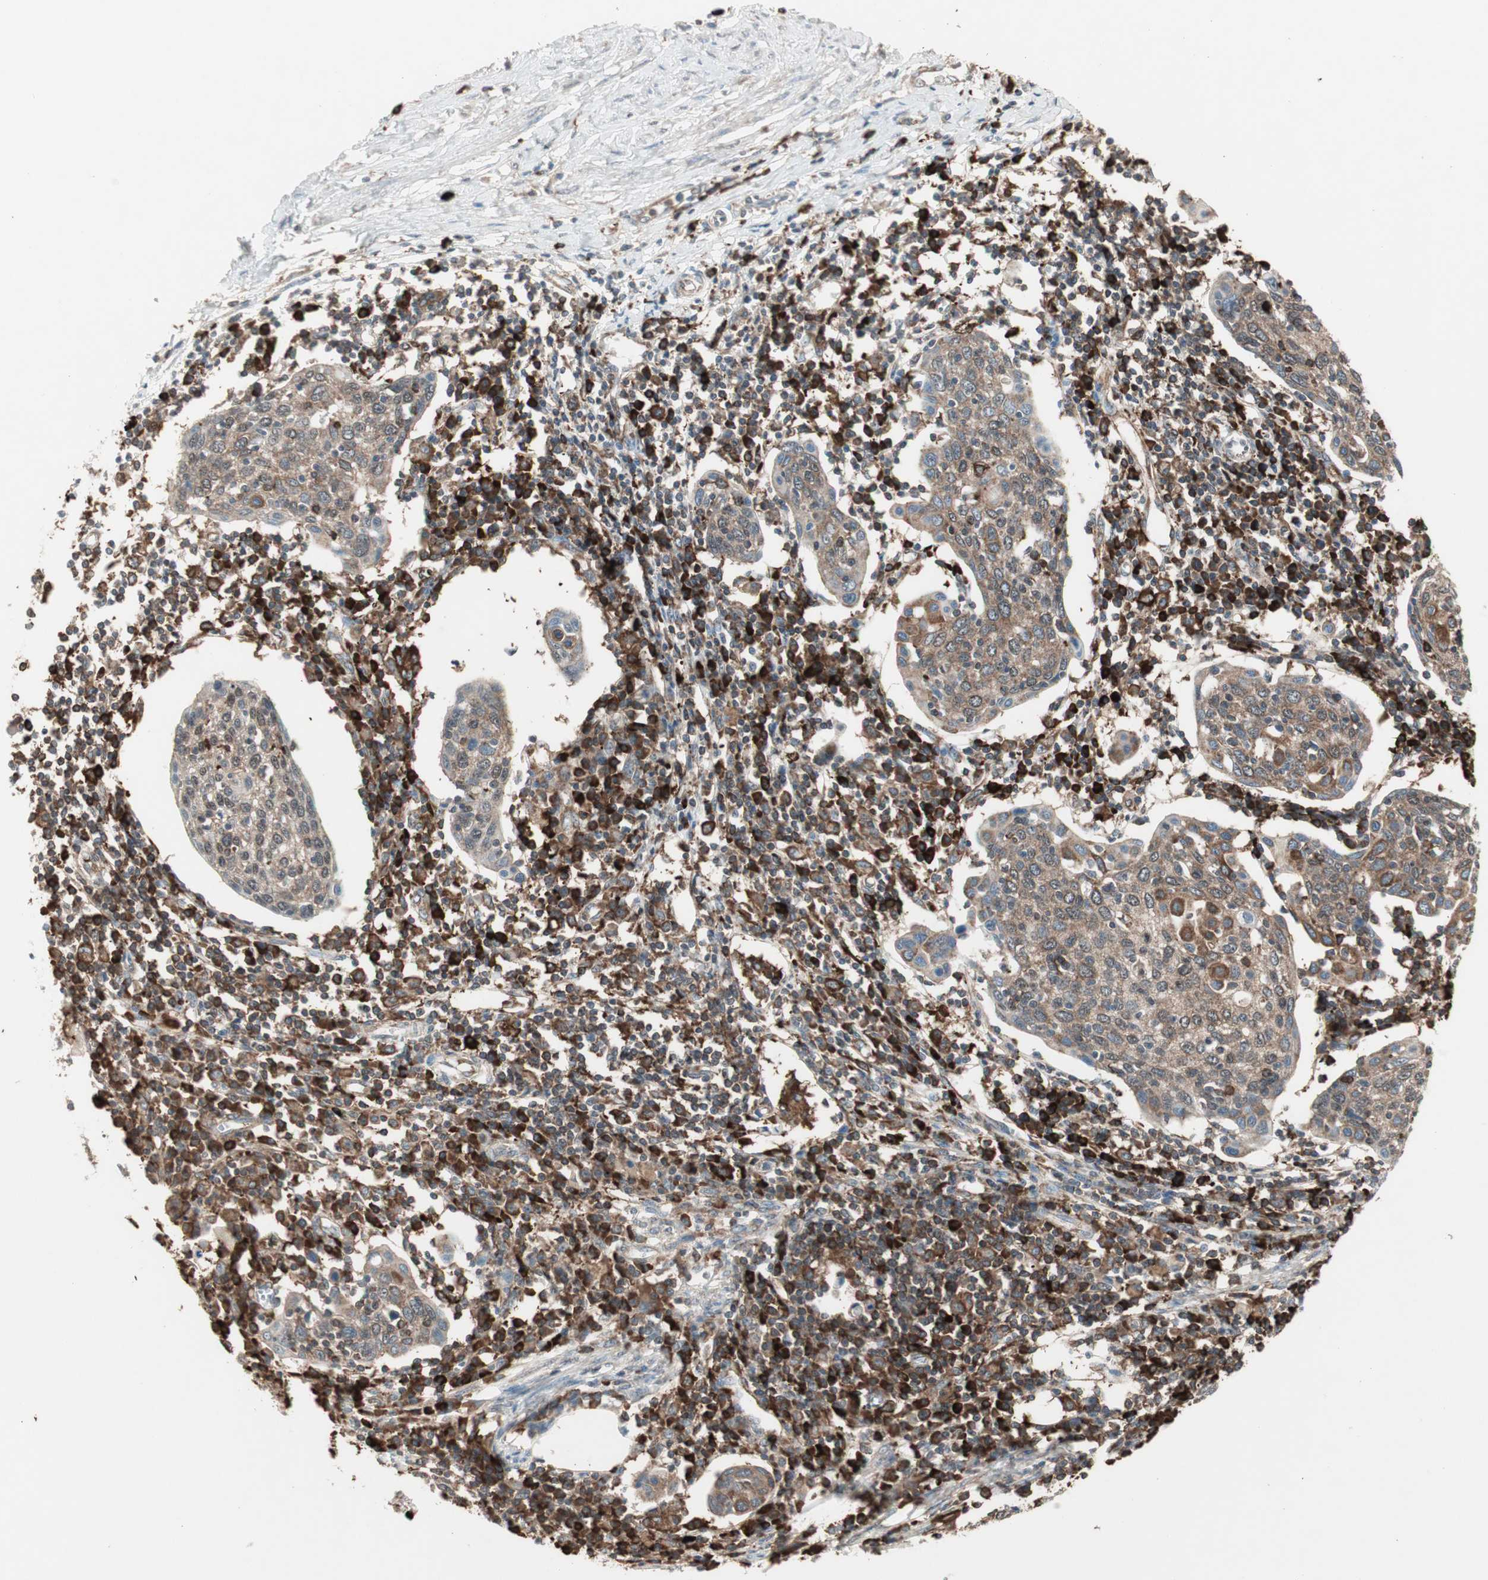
{"staining": {"intensity": "moderate", "quantity": ">75%", "location": "cytoplasmic/membranous"}, "tissue": "cervical cancer", "cell_type": "Tumor cells", "image_type": "cancer", "snomed": [{"axis": "morphology", "description": "Squamous cell carcinoma, NOS"}, {"axis": "topography", "description": "Cervix"}], "caption": "The histopathology image displays immunohistochemical staining of cervical cancer (squamous cell carcinoma). There is moderate cytoplasmic/membranous positivity is present in about >75% of tumor cells.", "gene": "MMP3", "patient": {"sex": "female", "age": 40}}